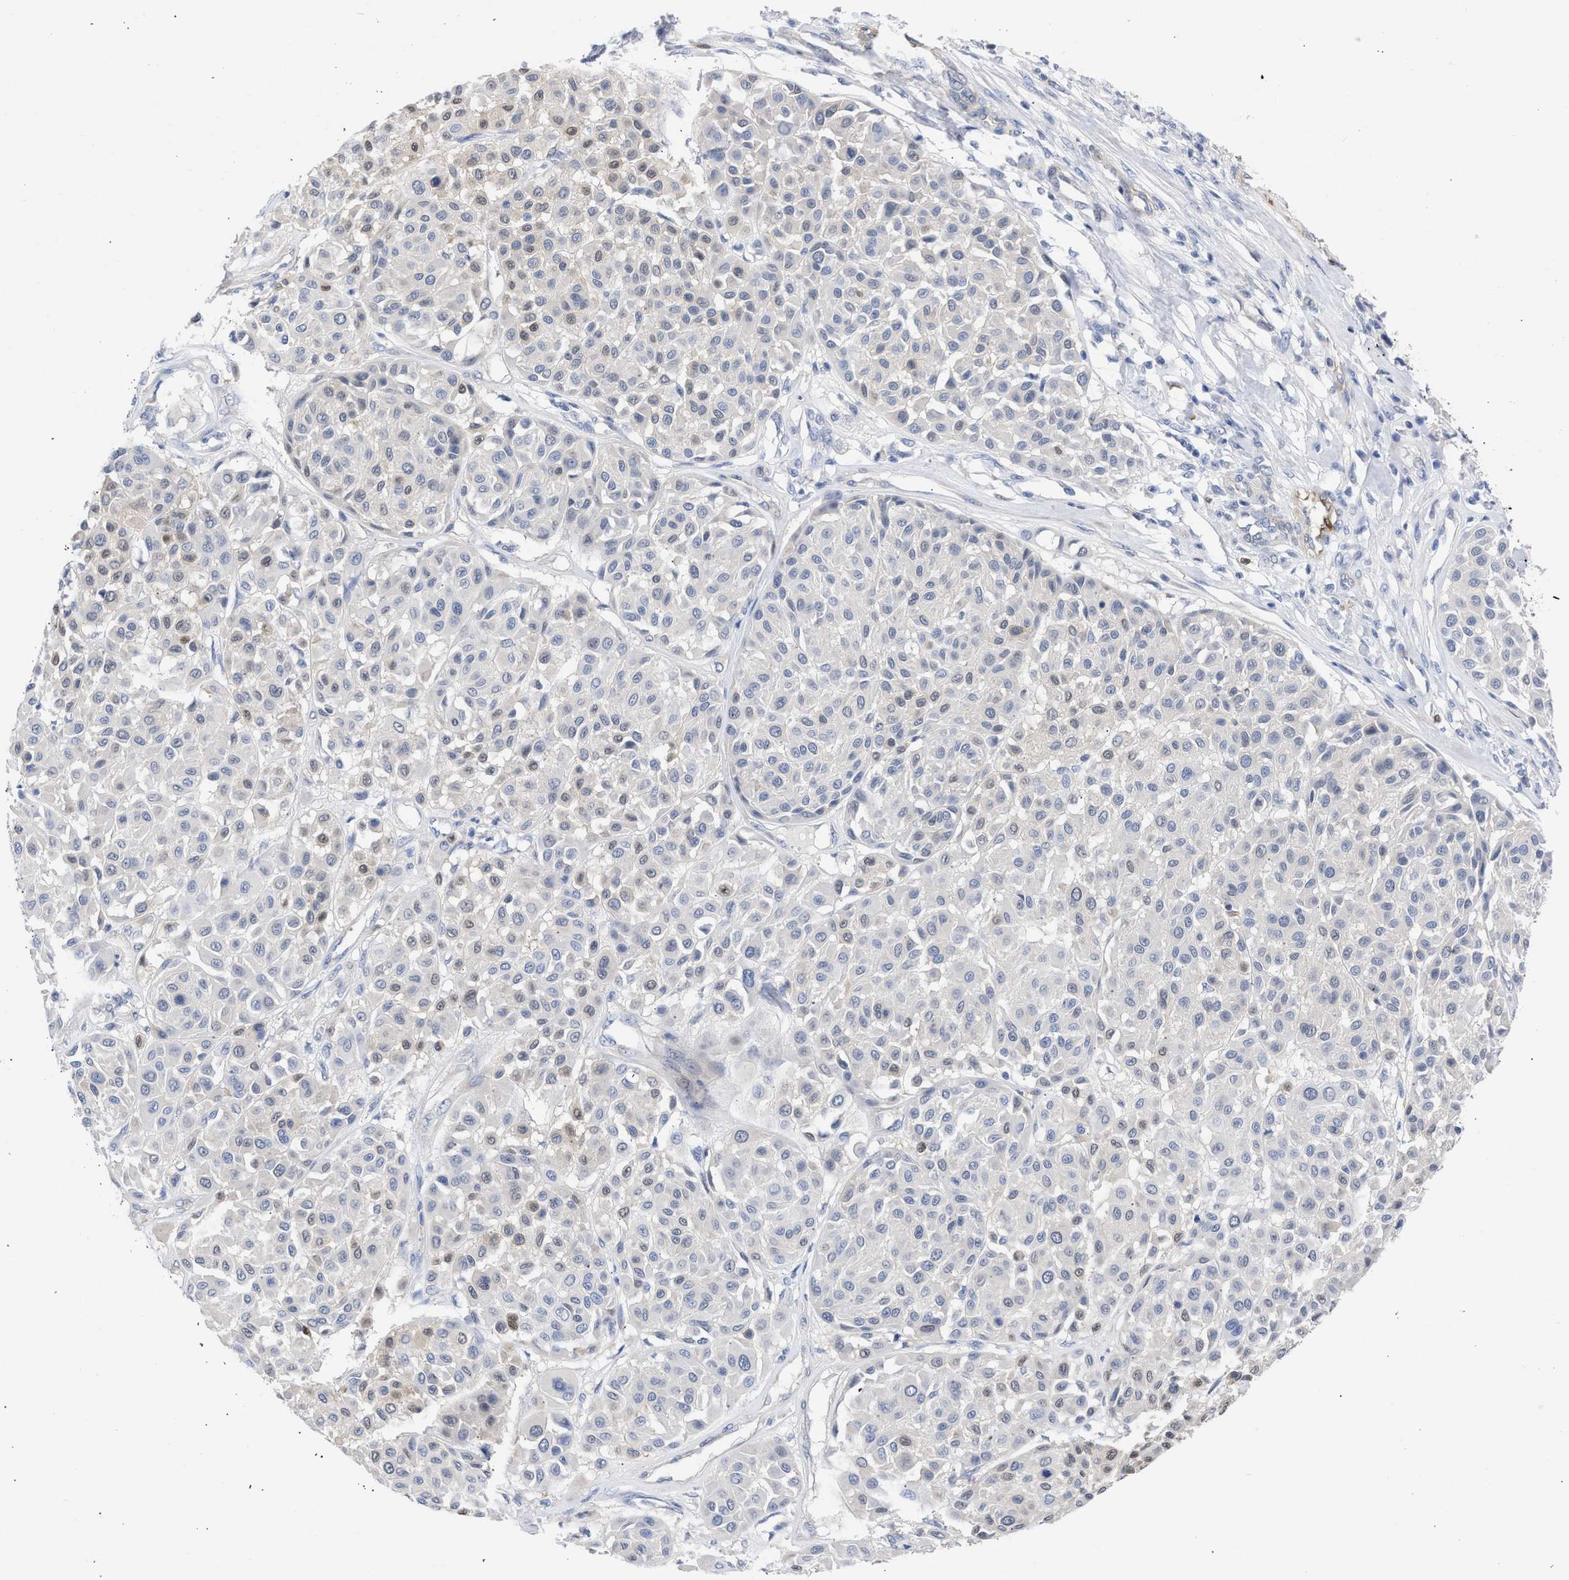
{"staining": {"intensity": "negative", "quantity": "none", "location": "none"}, "tissue": "melanoma", "cell_type": "Tumor cells", "image_type": "cancer", "snomed": [{"axis": "morphology", "description": "Malignant melanoma, Metastatic site"}, {"axis": "topography", "description": "Soft tissue"}], "caption": "Tumor cells show no significant staining in malignant melanoma (metastatic site).", "gene": "THRA", "patient": {"sex": "male", "age": 41}}